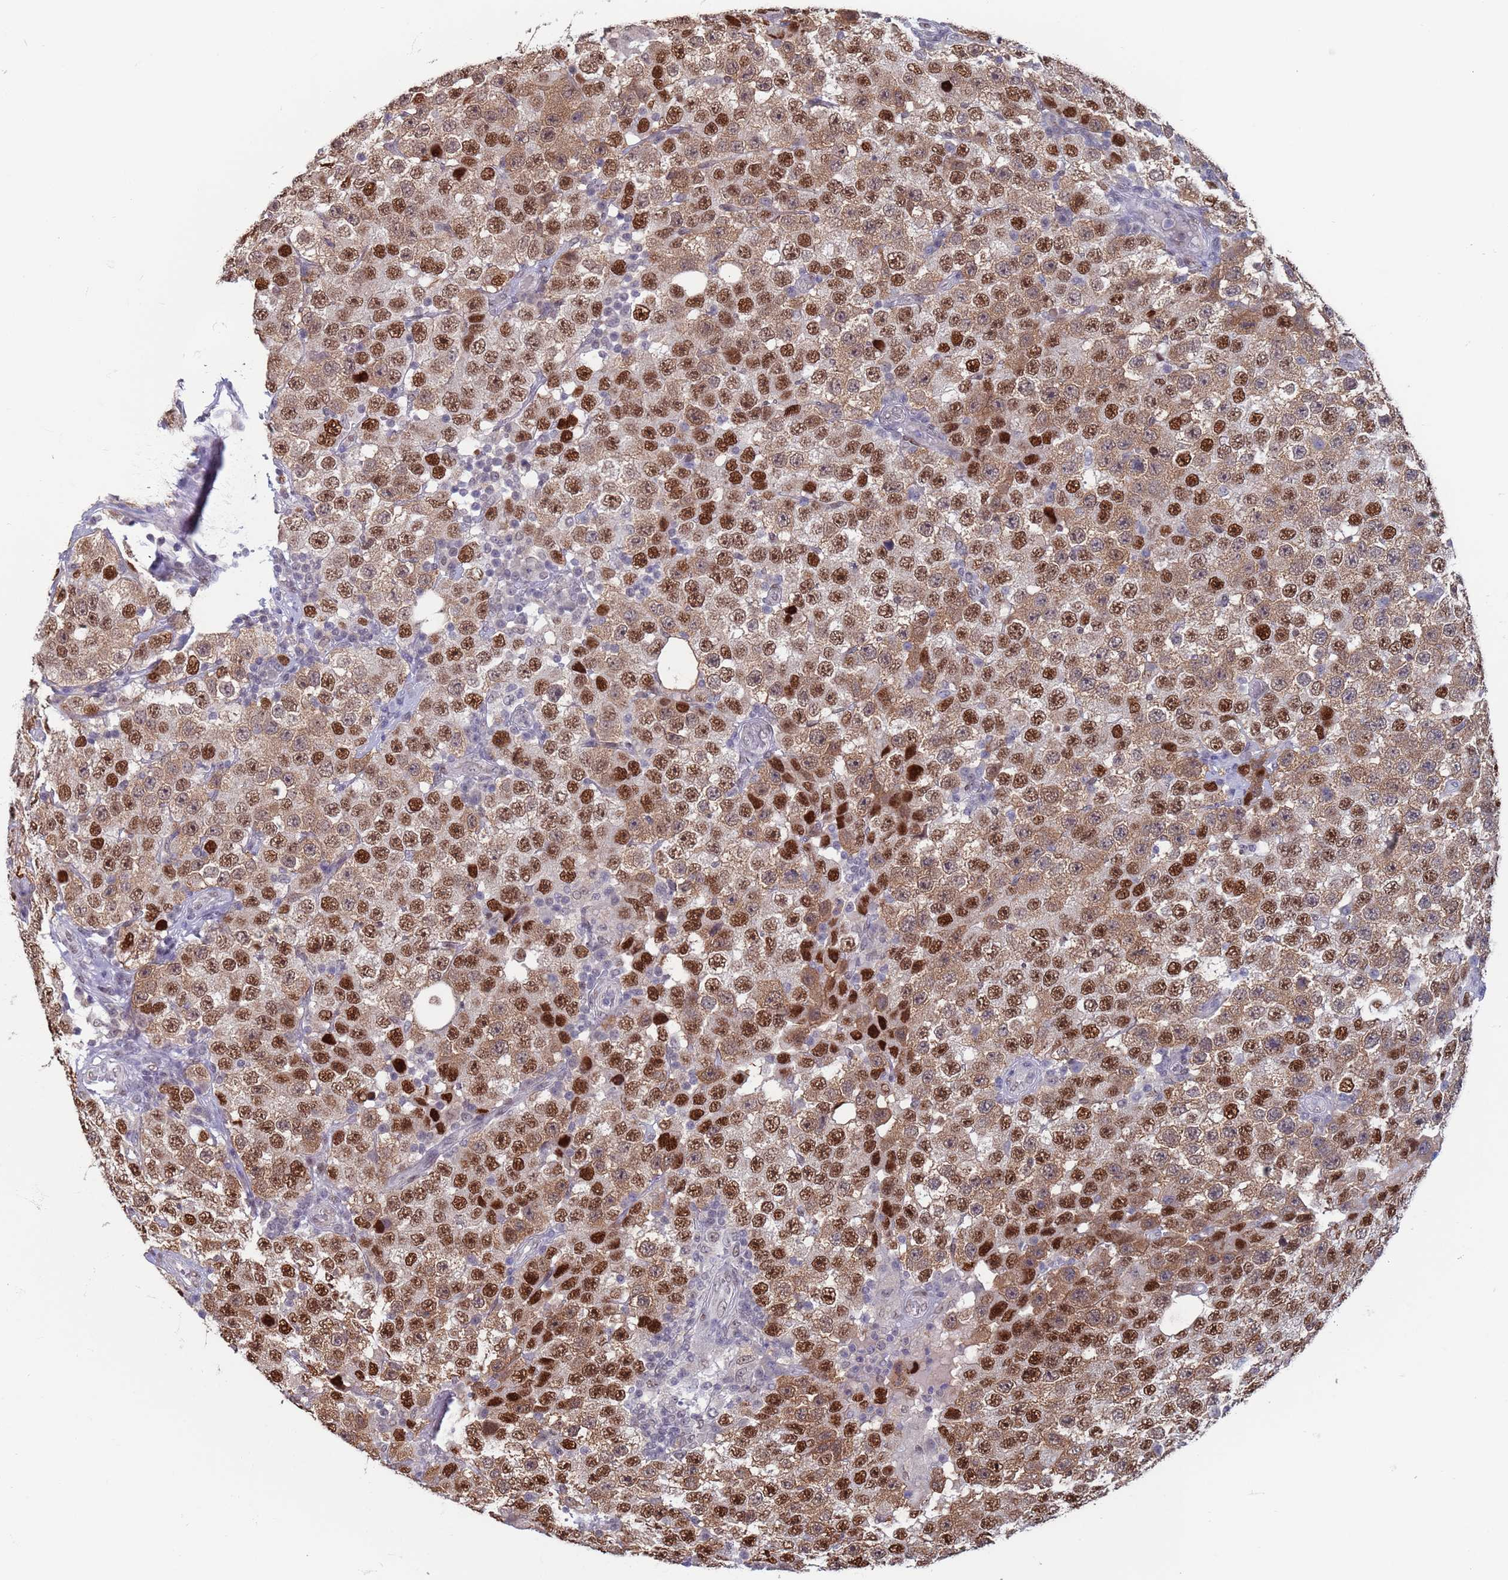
{"staining": {"intensity": "strong", "quantity": ">75%", "location": "nuclear"}, "tissue": "testis cancer", "cell_type": "Tumor cells", "image_type": "cancer", "snomed": [{"axis": "morphology", "description": "Seminoma, NOS"}, {"axis": "topography", "description": "Testis"}], "caption": "Seminoma (testis) was stained to show a protein in brown. There is high levels of strong nuclear expression in about >75% of tumor cells. The staining was performed using DAB (3,3'-diaminobenzidine), with brown indicating positive protein expression. Nuclei are stained blue with hematoxylin.", "gene": "SAE1", "patient": {"sex": "male", "age": 28}}